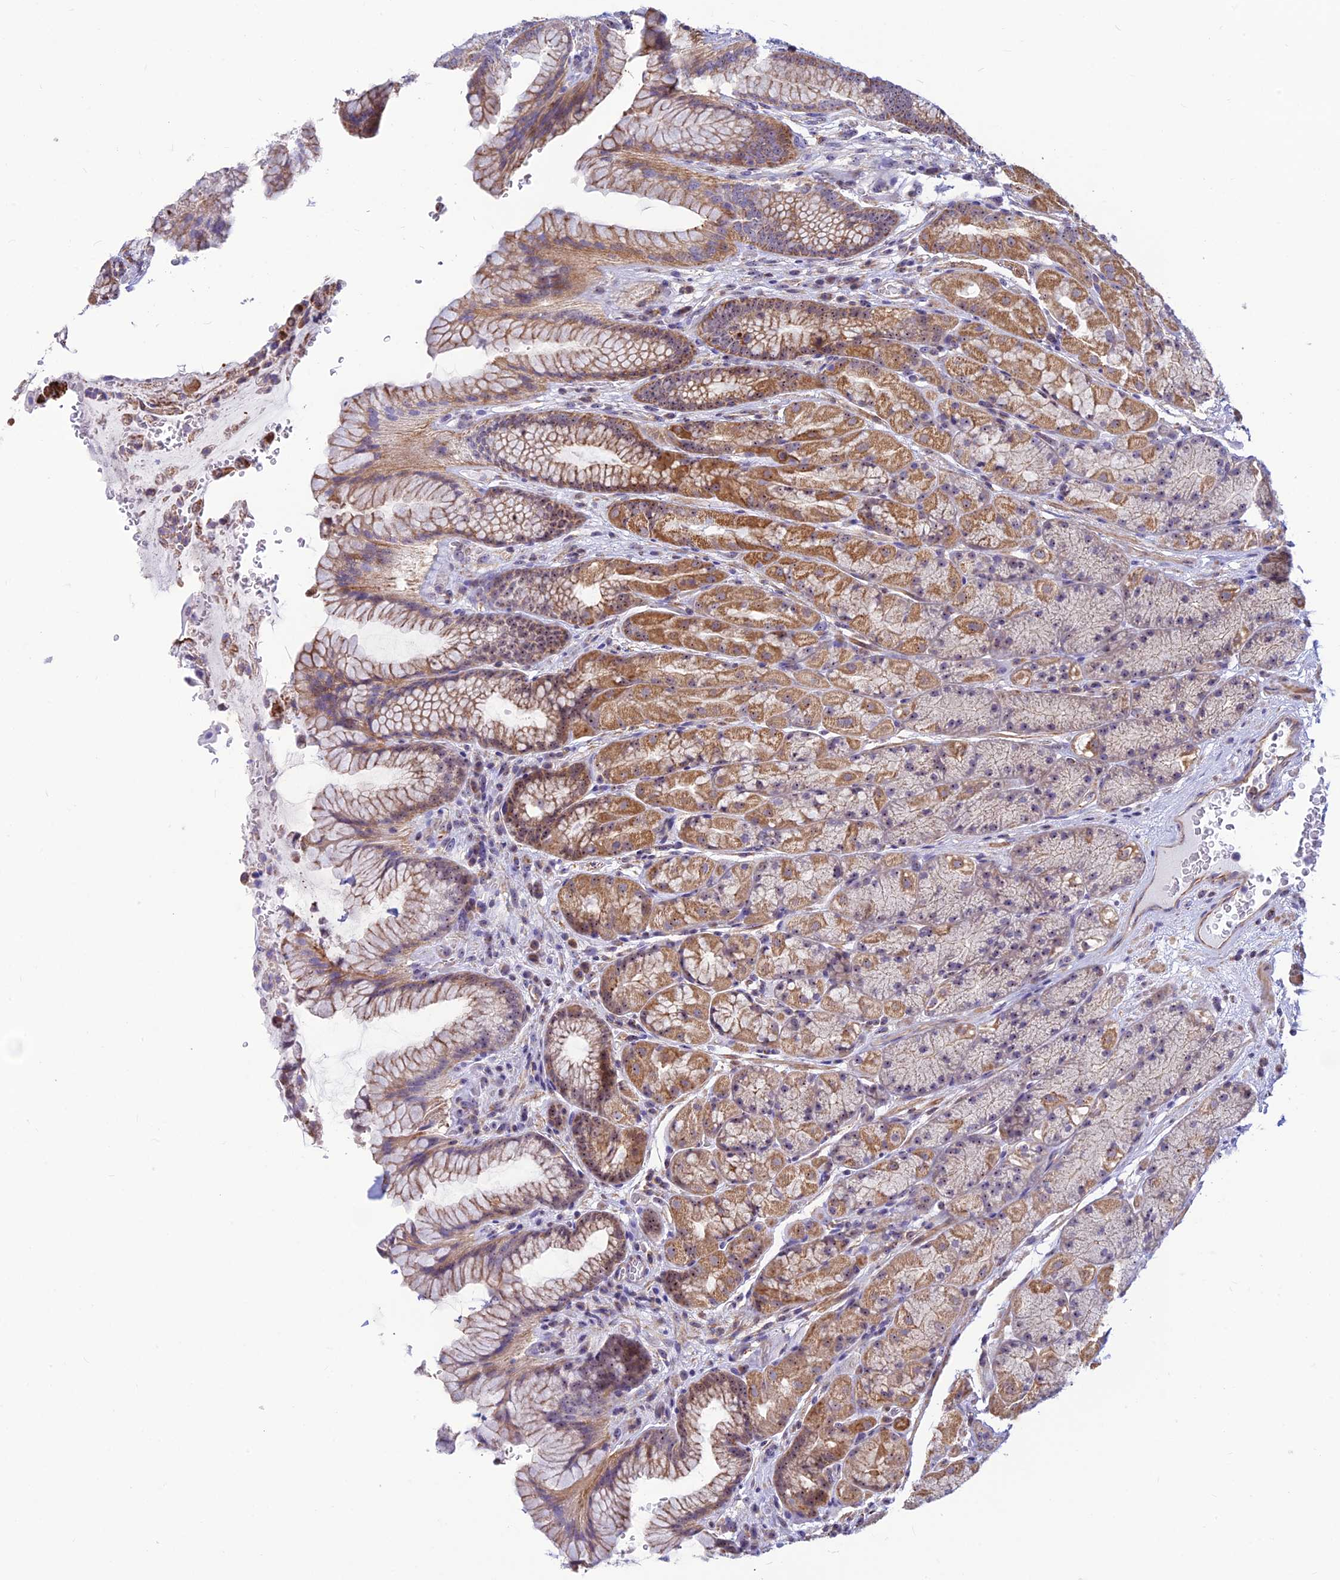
{"staining": {"intensity": "moderate", "quantity": ">75%", "location": "cytoplasmic/membranous,nuclear"}, "tissue": "stomach", "cell_type": "Glandular cells", "image_type": "normal", "snomed": [{"axis": "morphology", "description": "Normal tissue, NOS"}, {"axis": "topography", "description": "Stomach"}], "caption": "Protein staining reveals moderate cytoplasmic/membranous,nuclear expression in about >75% of glandular cells in unremarkable stomach.", "gene": "POLR1G", "patient": {"sex": "male", "age": 63}}